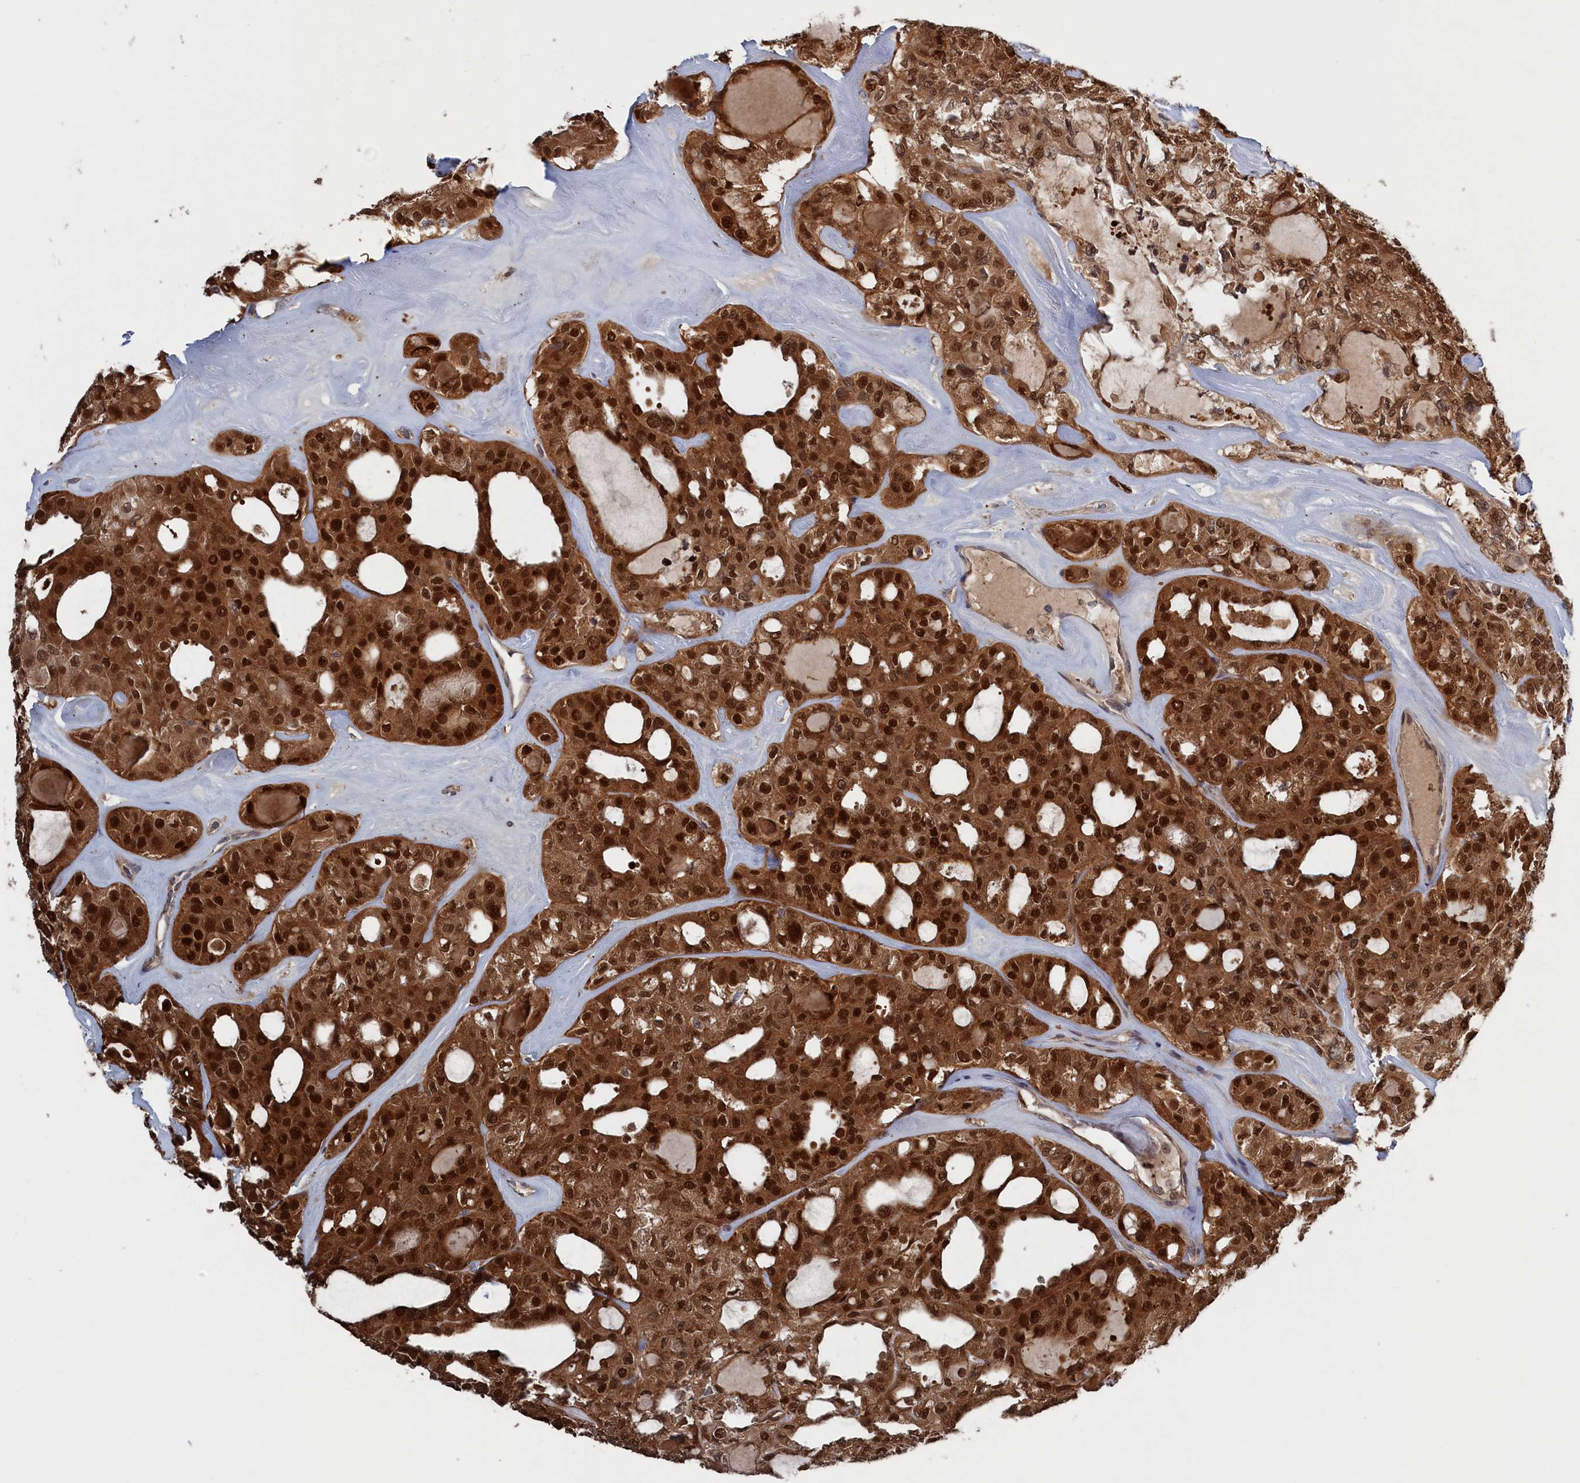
{"staining": {"intensity": "strong", "quantity": ">75%", "location": "cytoplasmic/membranous,nuclear"}, "tissue": "thyroid cancer", "cell_type": "Tumor cells", "image_type": "cancer", "snomed": [{"axis": "morphology", "description": "Follicular adenoma carcinoma, NOS"}, {"axis": "topography", "description": "Thyroid gland"}], "caption": "A brown stain shows strong cytoplasmic/membranous and nuclear expression of a protein in thyroid follicular adenoma carcinoma tumor cells.", "gene": "ELOVL6", "patient": {"sex": "male", "age": 75}}